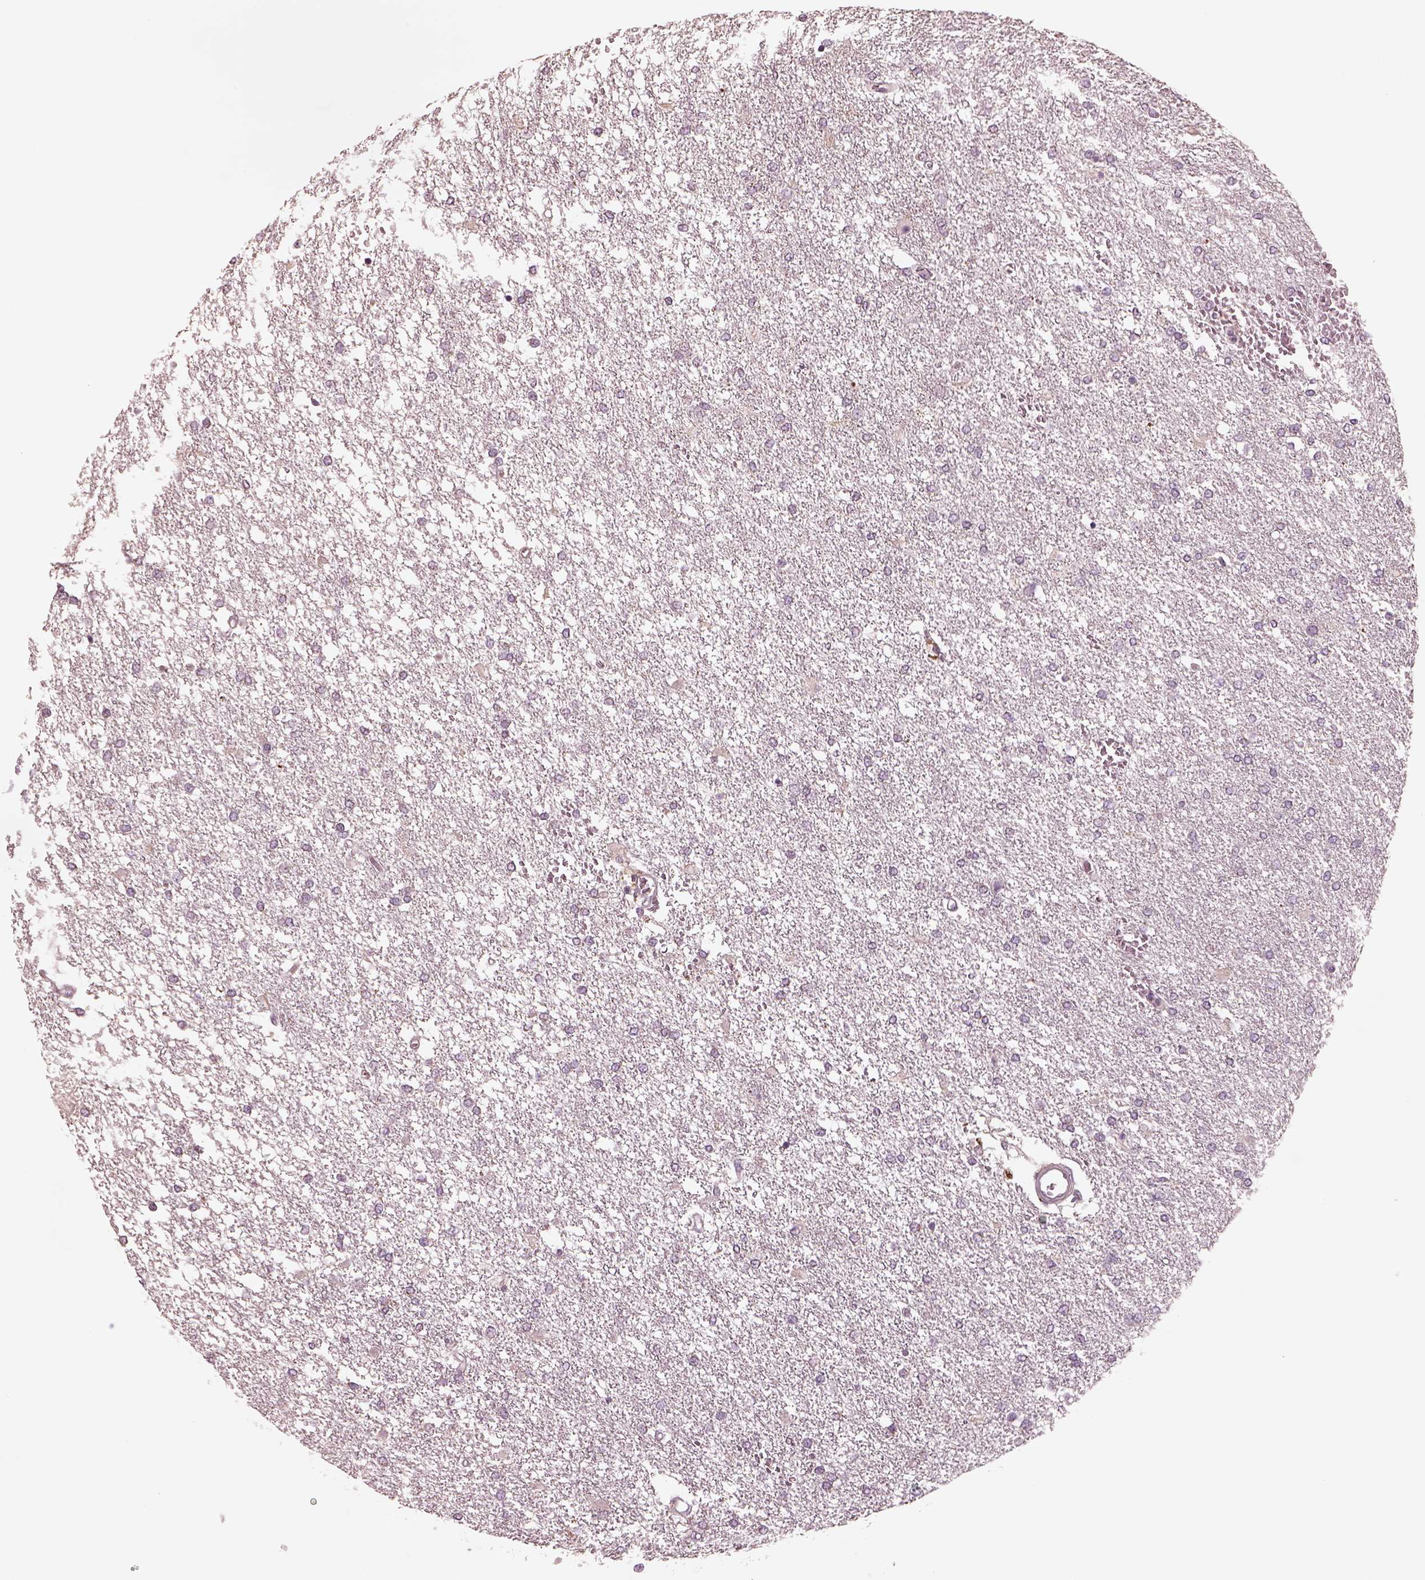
{"staining": {"intensity": "negative", "quantity": "none", "location": "none"}, "tissue": "glioma", "cell_type": "Tumor cells", "image_type": "cancer", "snomed": [{"axis": "morphology", "description": "Glioma, malignant, High grade"}, {"axis": "topography", "description": "Brain"}], "caption": "Micrograph shows no protein expression in tumor cells of glioma tissue.", "gene": "SDCBP2", "patient": {"sex": "female", "age": 61}}